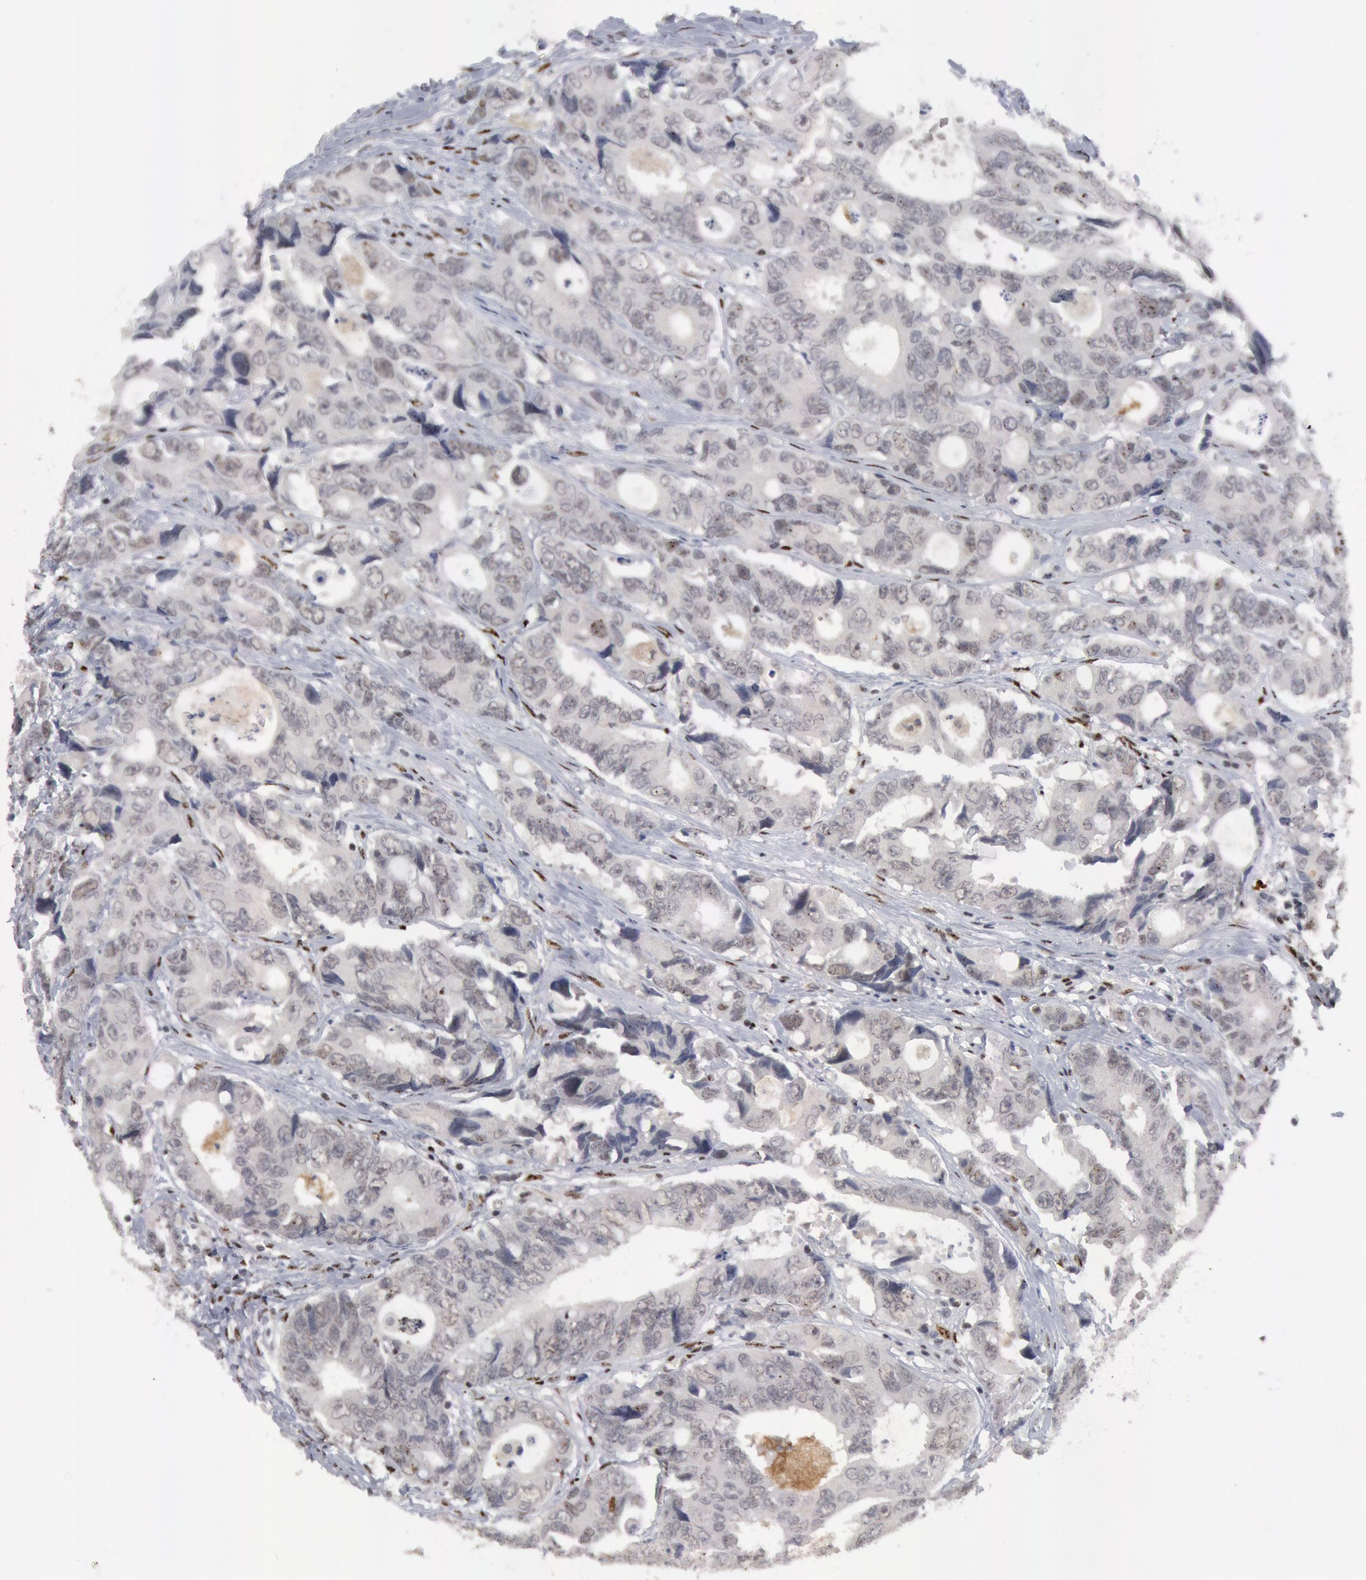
{"staining": {"intensity": "negative", "quantity": "none", "location": "none"}, "tissue": "colorectal cancer", "cell_type": "Tumor cells", "image_type": "cancer", "snomed": [{"axis": "morphology", "description": "Adenocarcinoma, NOS"}, {"axis": "topography", "description": "Rectum"}], "caption": "Immunohistochemical staining of human colorectal cancer (adenocarcinoma) demonstrates no significant staining in tumor cells.", "gene": "FOXO1", "patient": {"sex": "female", "age": 67}}